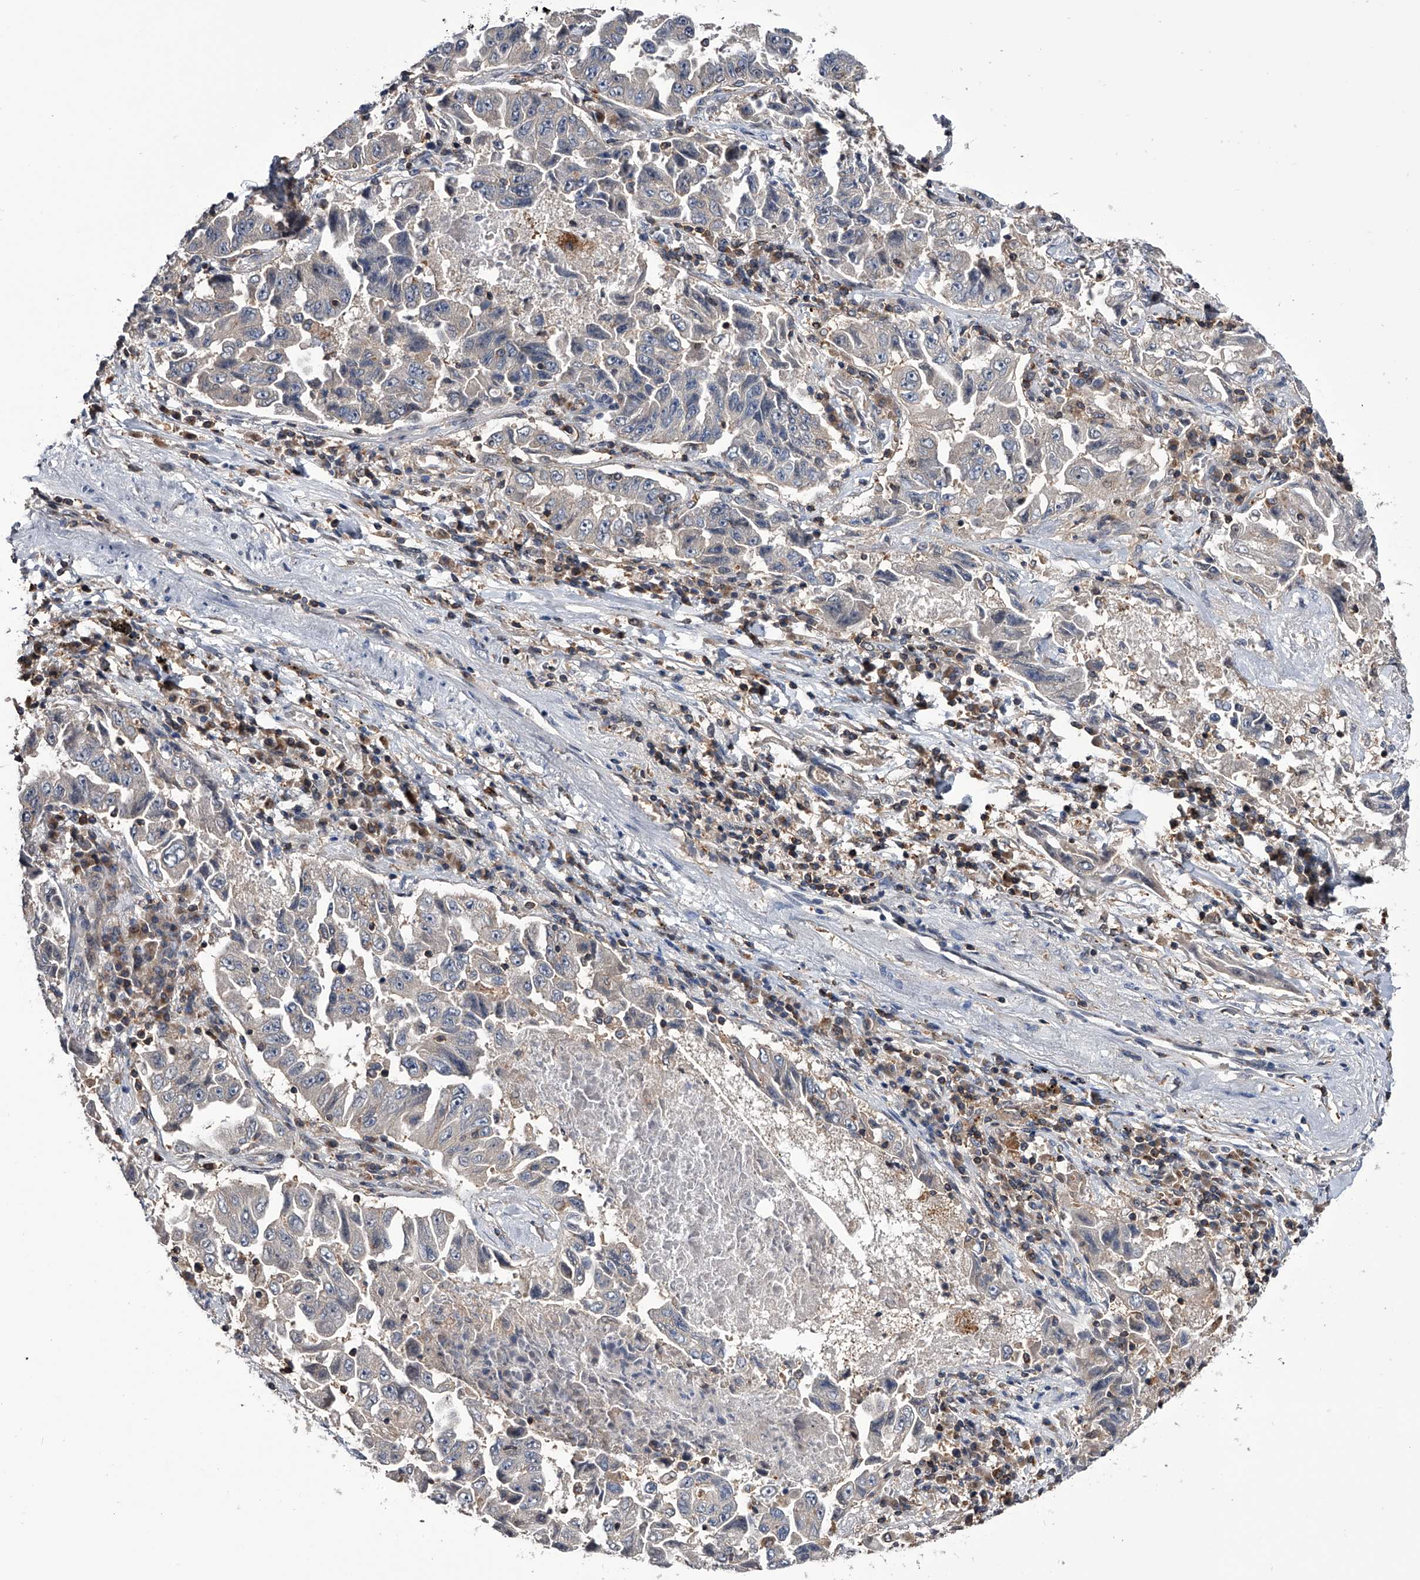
{"staining": {"intensity": "negative", "quantity": "none", "location": "none"}, "tissue": "lung cancer", "cell_type": "Tumor cells", "image_type": "cancer", "snomed": [{"axis": "morphology", "description": "Adenocarcinoma, NOS"}, {"axis": "topography", "description": "Lung"}], "caption": "Tumor cells show no significant staining in lung cancer.", "gene": "PAN3", "patient": {"sex": "female", "age": 51}}